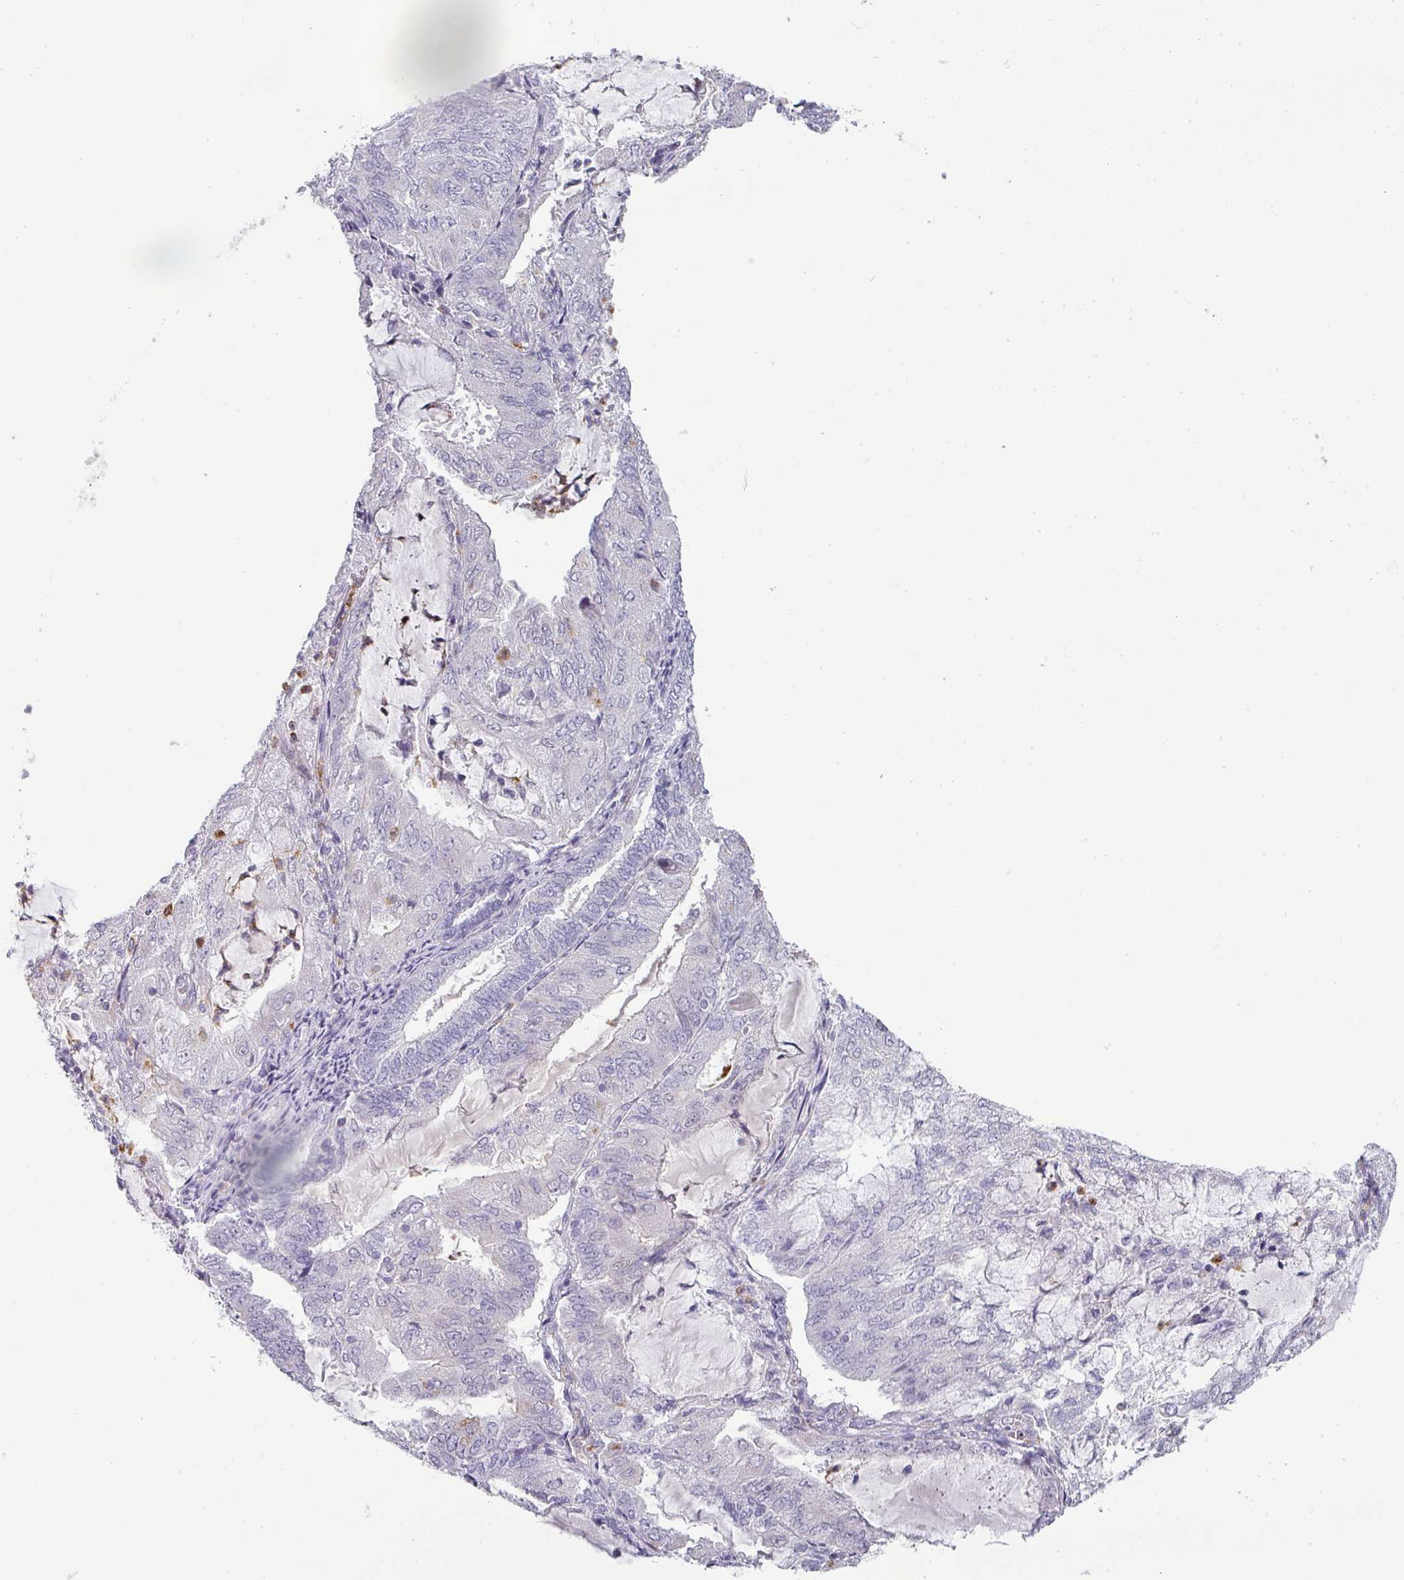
{"staining": {"intensity": "negative", "quantity": "none", "location": "none"}, "tissue": "endometrial cancer", "cell_type": "Tumor cells", "image_type": "cancer", "snomed": [{"axis": "morphology", "description": "Adenocarcinoma, NOS"}, {"axis": "topography", "description": "Endometrium"}], "caption": "Histopathology image shows no protein positivity in tumor cells of endometrial cancer (adenocarcinoma) tissue.", "gene": "BTLA", "patient": {"sex": "female", "age": 81}}